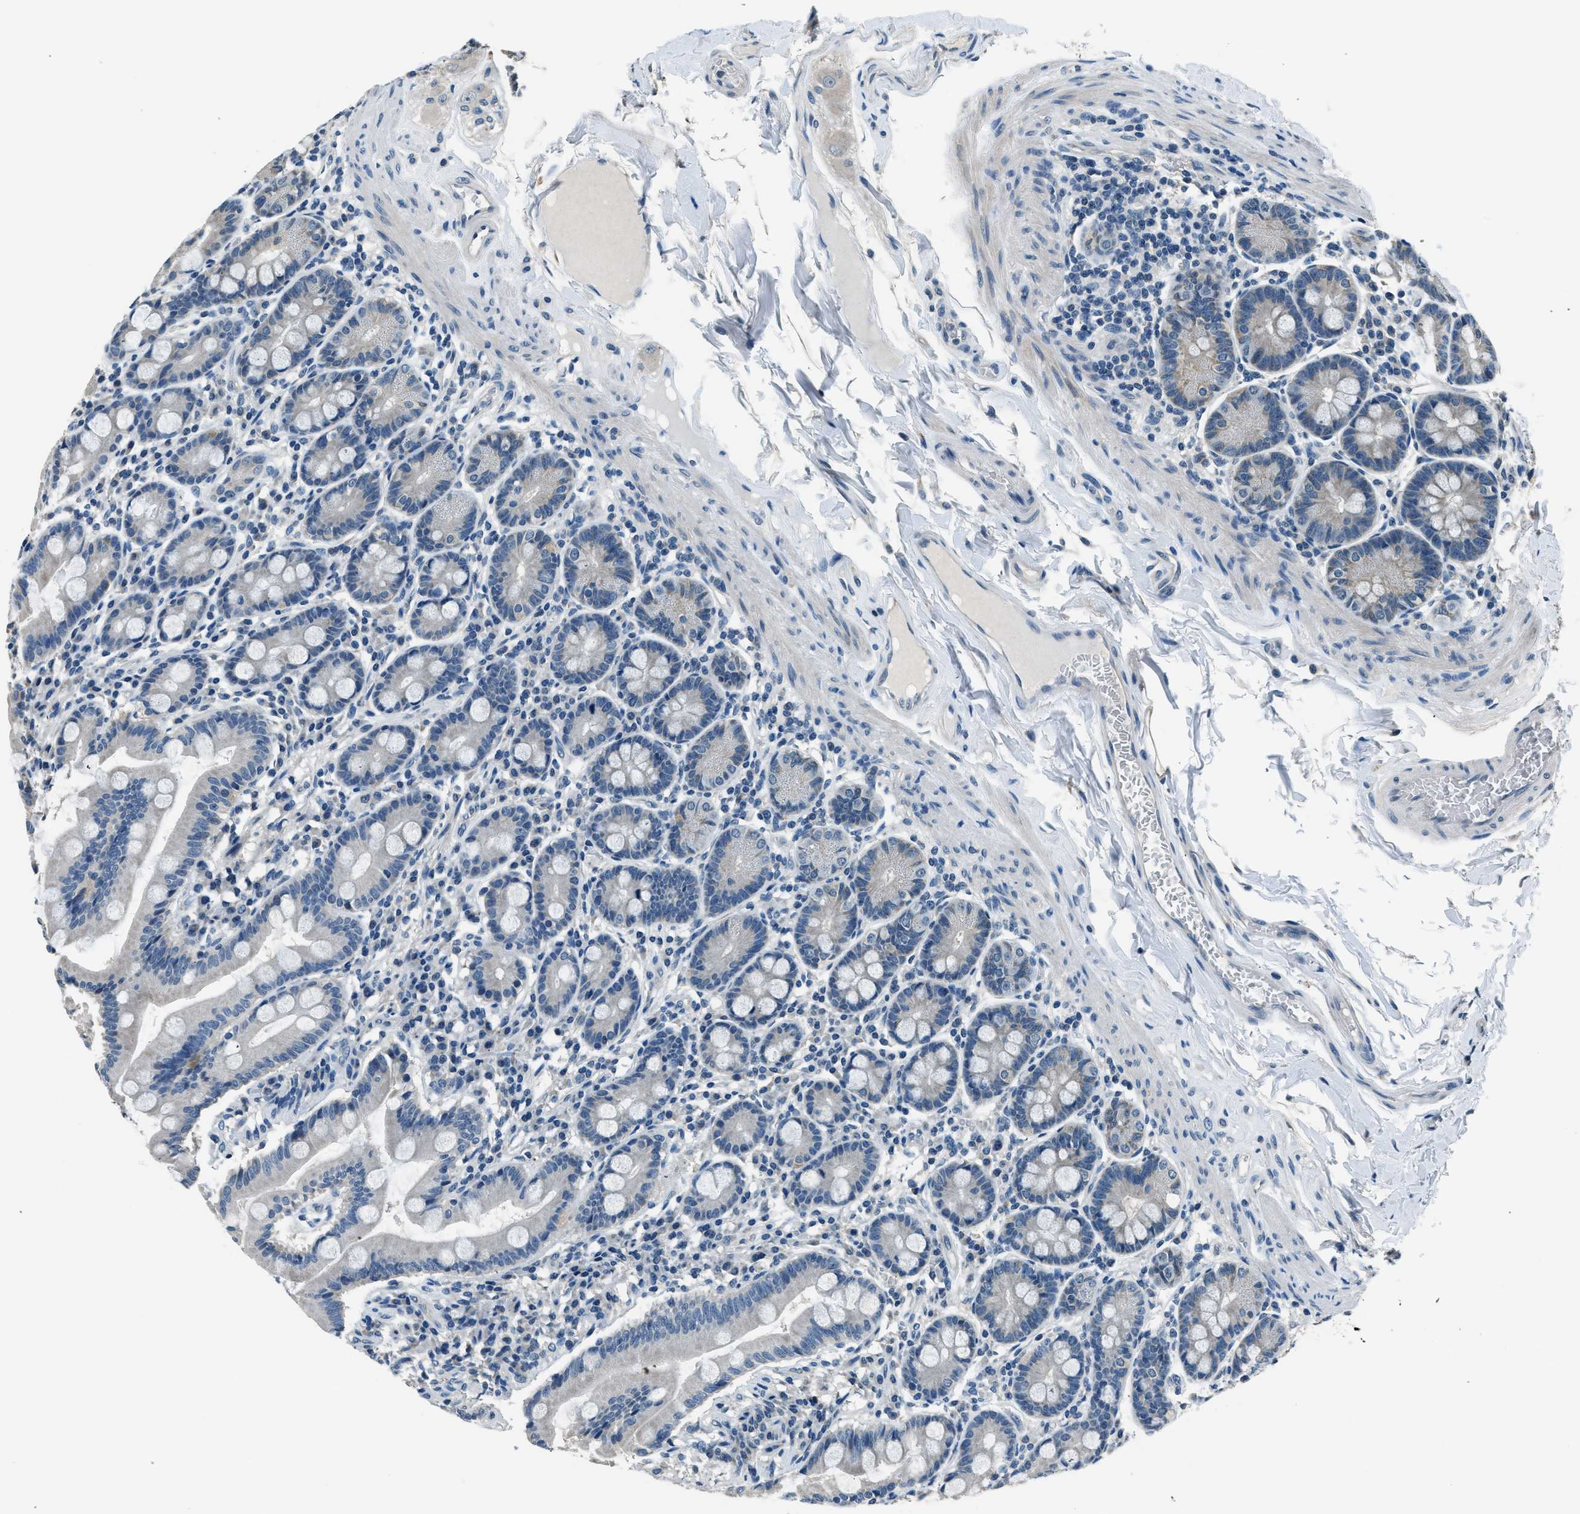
{"staining": {"intensity": "negative", "quantity": "none", "location": "none"}, "tissue": "duodenum", "cell_type": "Glandular cells", "image_type": "normal", "snomed": [{"axis": "morphology", "description": "Normal tissue, NOS"}, {"axis": "topography", "description": "Duodenum"}], "caption": "Histopathology image shows no significant protein staining in glandular cells of normal duodenum.", "gene": "NME8", "patient": {"sex": "male", "age": 50}}